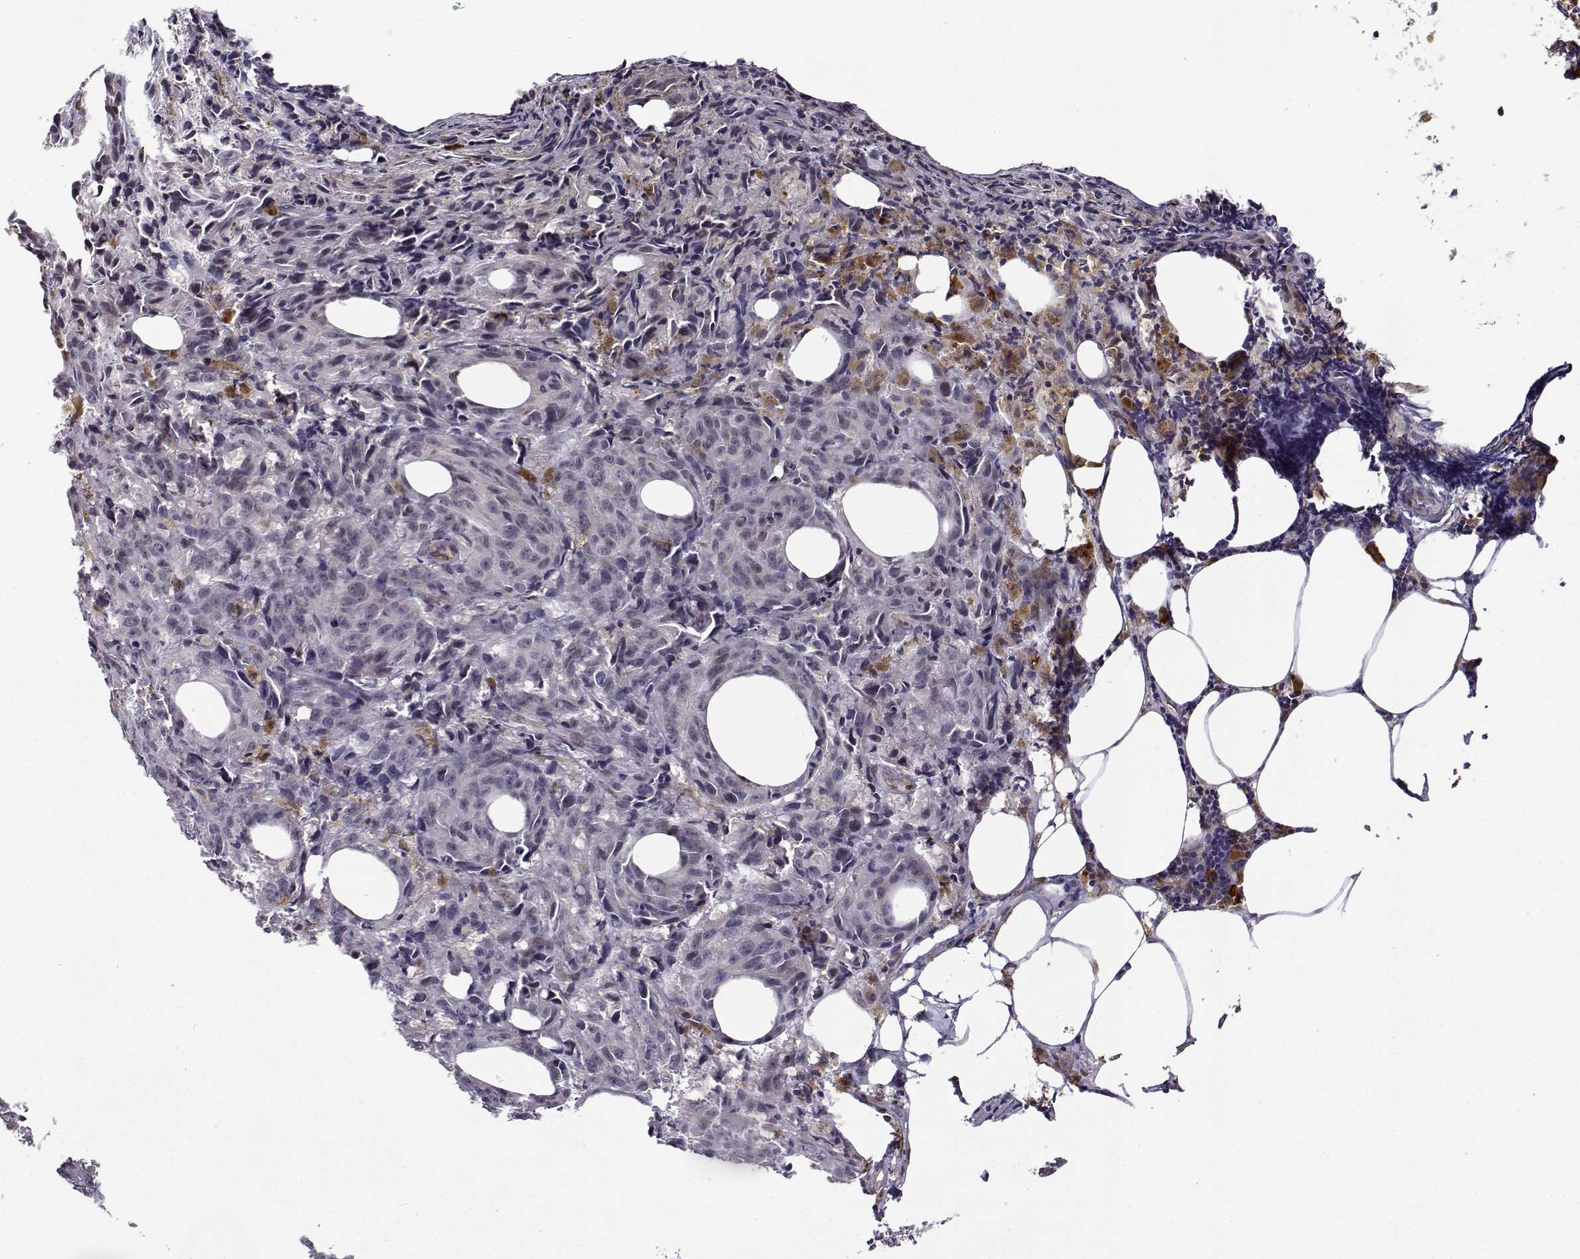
{"staining": {"intensity": "negative", "quantity": "none", "location": "none"}, "tissue": "melanoma", "cell_type": "Tumor cells", "image_type": "cancer", "snomed": [{"axis": "morphology", "description": "Malignant melanoma, NOS"}, {"axis": "topography", "description": "Skin"}], "caption": "Tumor cells show no significant positivity in melanoma. (DAB immunohistochemistry visualized using brightfield microscopy, high magnification).", "gene": "PHGDH", "patient": {"sex": "female", "age": 34}}